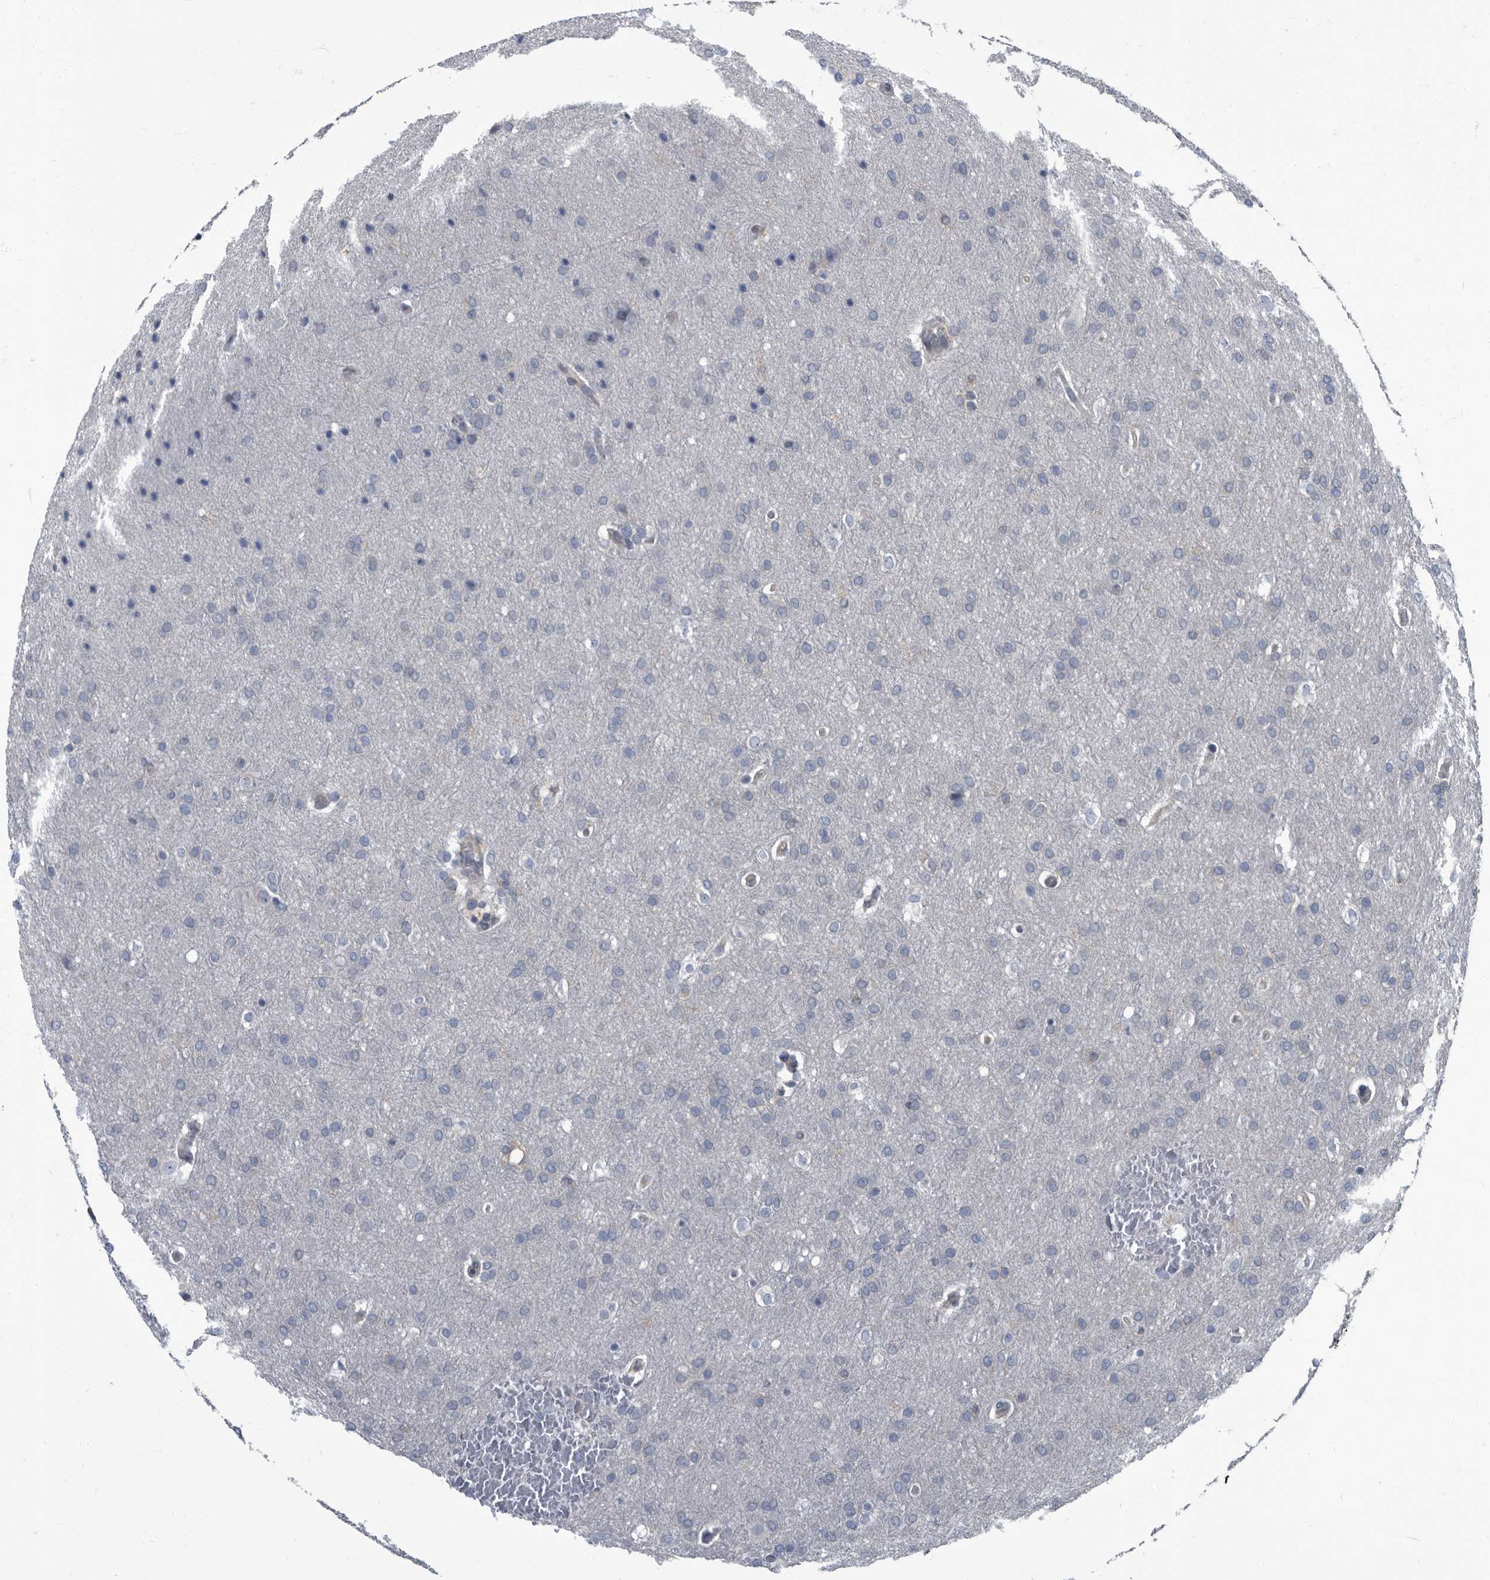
{"staining": {"intensity": "negative", "quantity": "none", "location": "none"}, "tissue": "glioma", "cell_type": "Tumor cells", "image_type": "cancer", "snomed": [{"axis": "morphology", "description": "Glioma, malignant, Low grade"}, {"axis": "topography", "description": "Brain"}], "caption": "Tumor cells show no significant protein staining in malignant low-grade glioma.", "gene": "CDV3", "patient": {"sex": "female", "age": 37}}